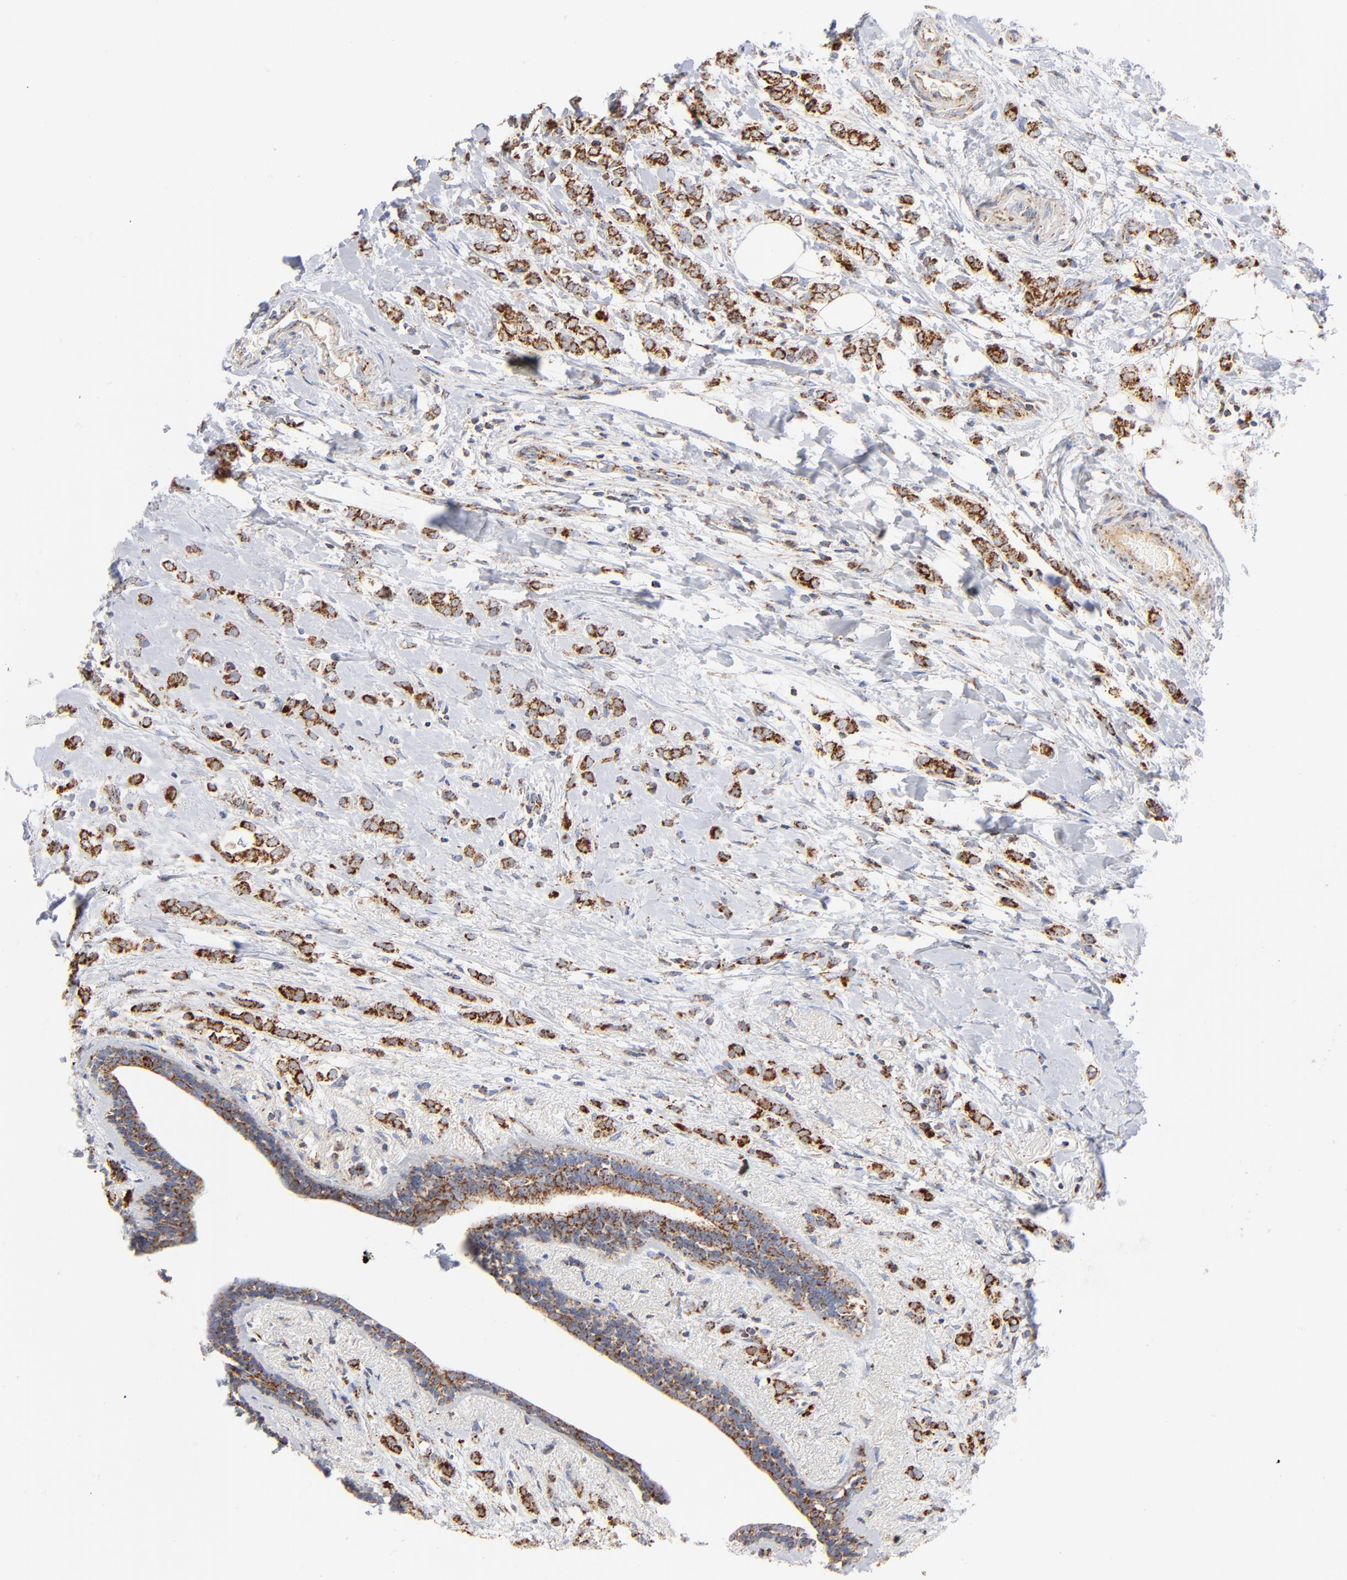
{"staining": {"intensity": "strong", "quantity": ">75%", "location": "cytoplasmic/membranous"}, "tissue": "breast cancer", "cell_type": "Tumor cells", "image_type": "cancer", "snomed": [{"axis": "morphology", "description": "Normal tissue, NOS"}, {"axis": "morphology", "description": "Lobular carcinoma"}, {"axis": "topography", "description": "Breast"}], "caption": "Protein staining demonstrates strong cytoplasmic/membranous positivity in about >75% of tumor cells in lobular carcinoma (breast). The staining is performed using DAB brown chromogen to label protein expression. The nuclei are counter-stained blue using hematoxylin.", "gene": "DIABLO", "patient": {"sex": "female", "age": 47}}